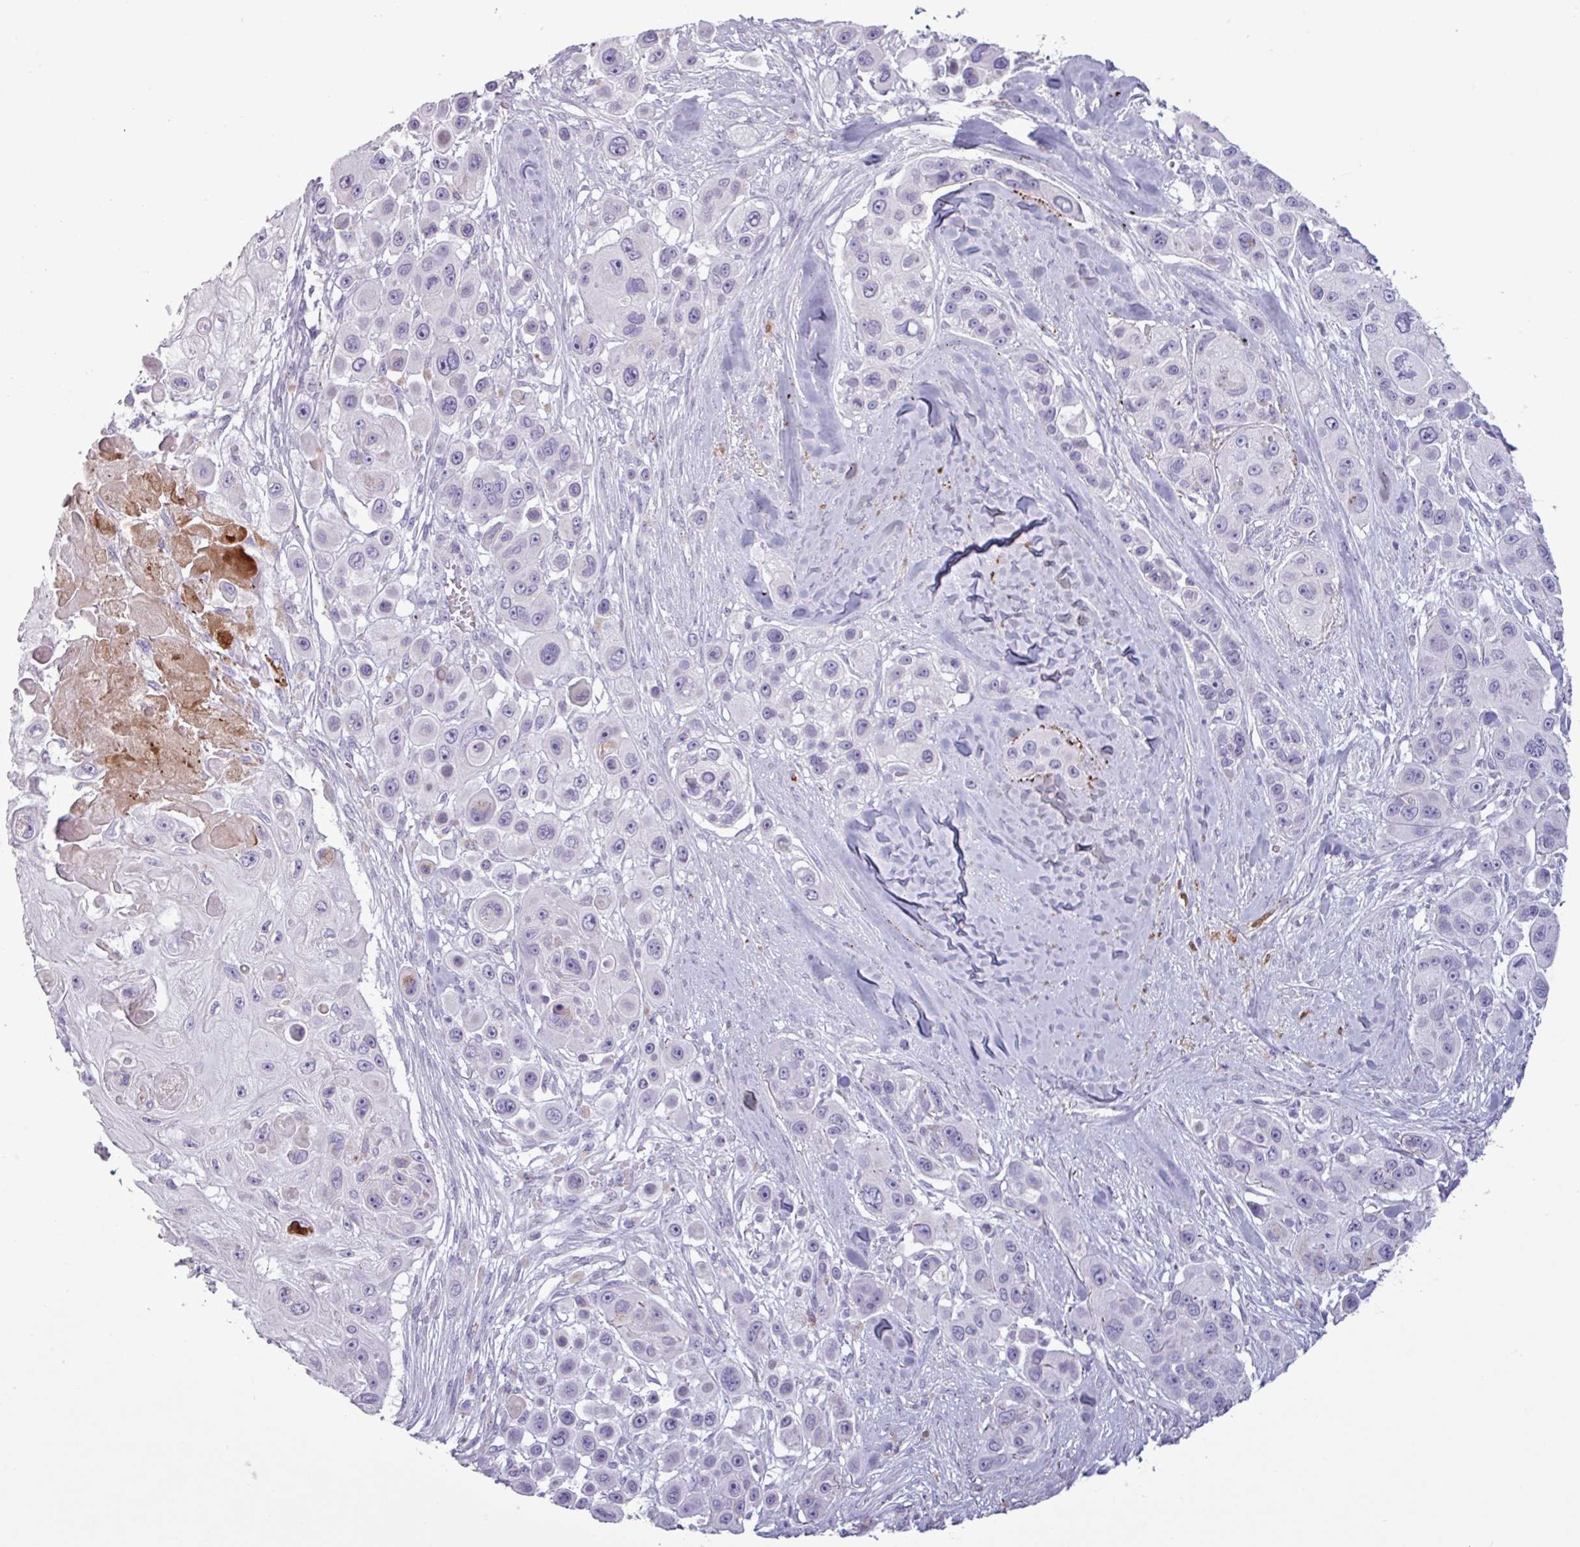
{"staining": {"intensity": "negative", "quantity": "none", "location": "none"}, "tissue": "skin cancer", "cell_type": "Tumor cells", "image_type": "cancer", "snomed": [{"axis": "morphology", "description": "Squamous cell carcinoma, NOS"}, {"axis": "topography", "description": "Skin"}], "caption": "Immunohistochemical staining of human skin cancer reveals no significant staining in tumor cells. (Stains: DAB (3,3'-diaminobenzidine) immunohistochemistry with hematoxylin counter stain, Microscopy: brightfield microscopy at high magnification).", "gene": "C4B", "patient": {"sex": "male", "age": 67}}